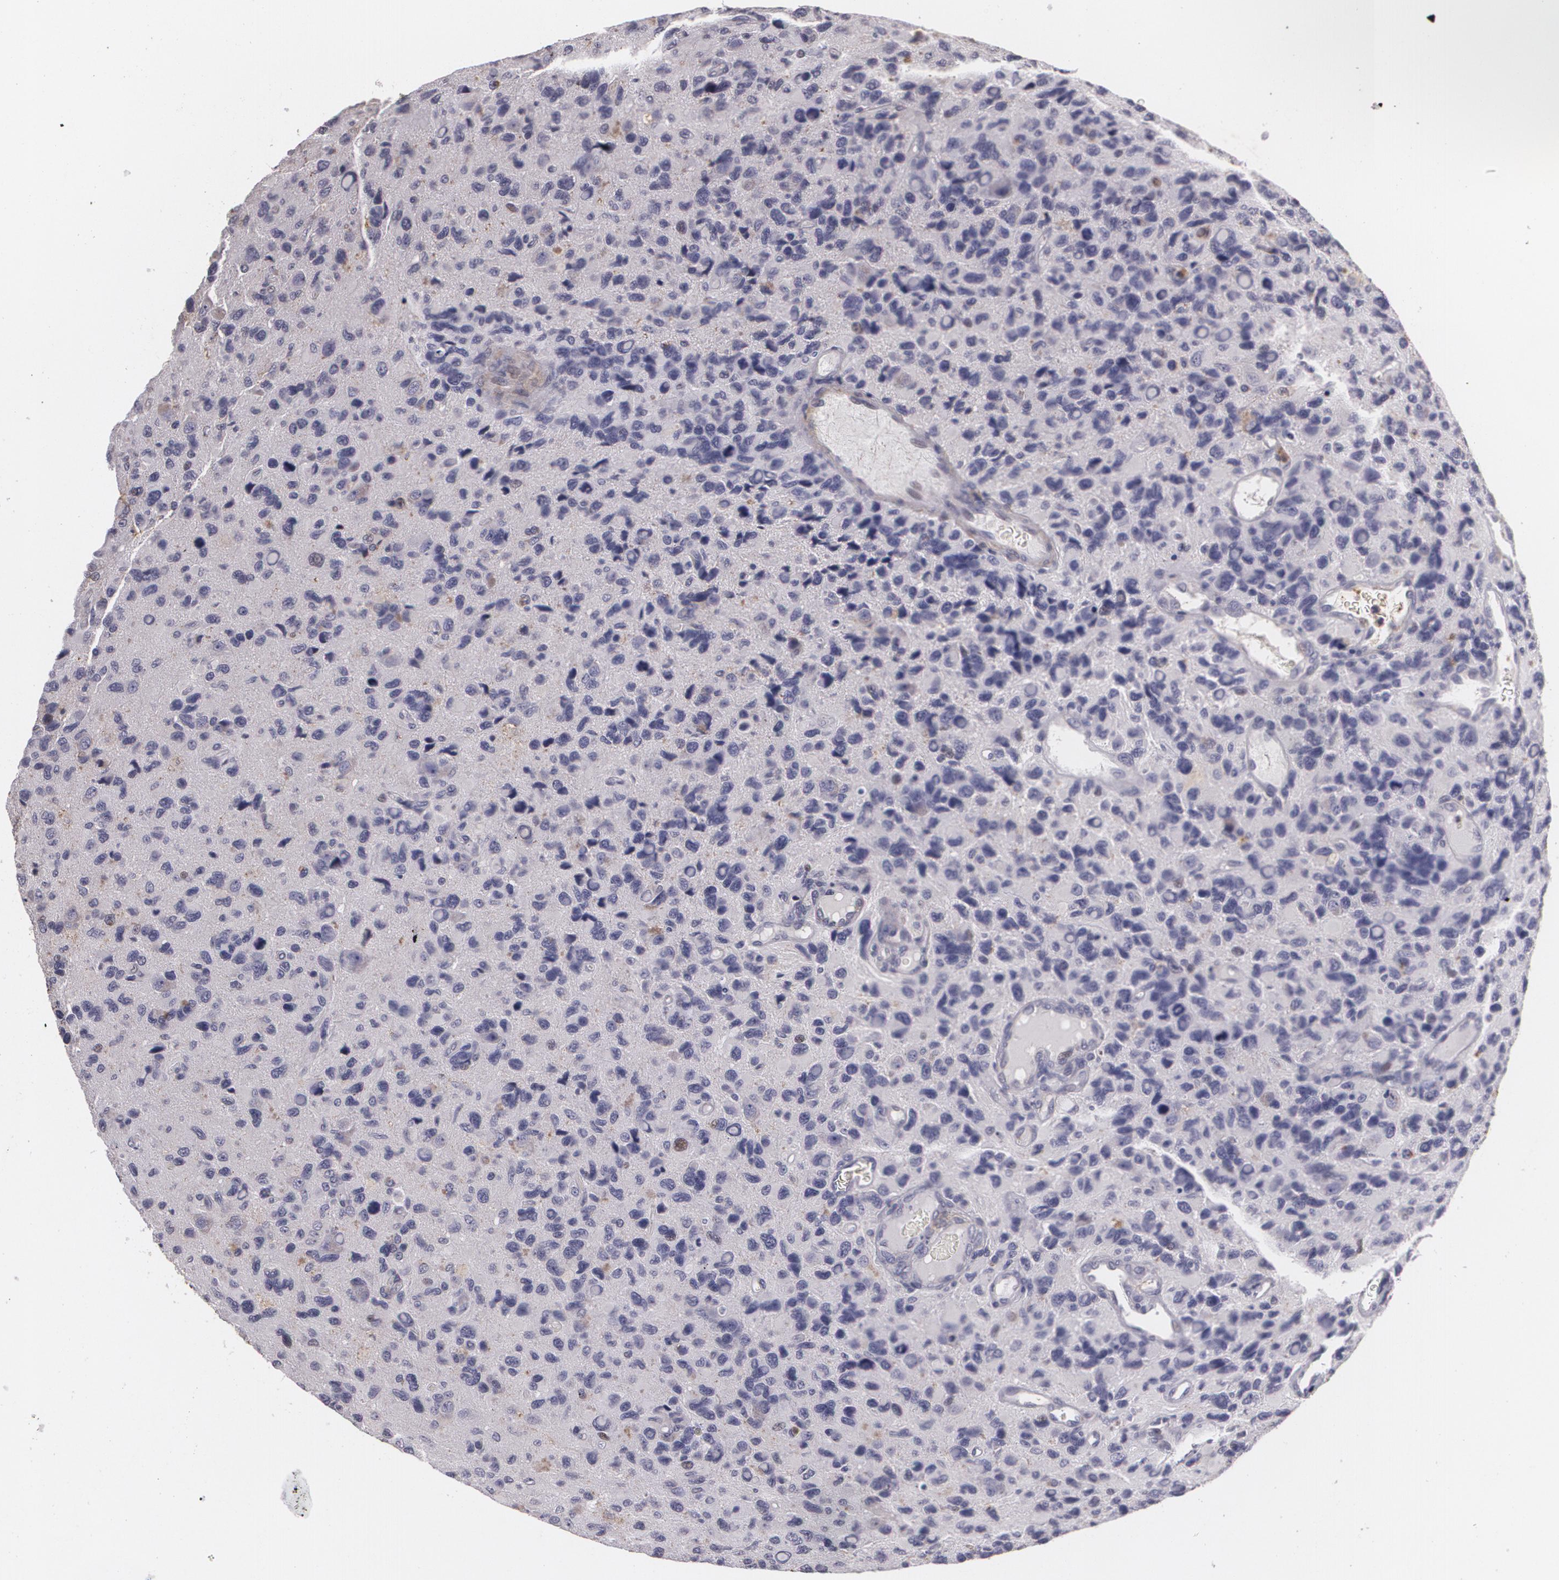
{"staining": {"intensity": "negative", "quantity": "none", "location": "none"}, "tissue": "glioma", "cell_type": "Tumor cells", "image_type": "cancer", "snomed": [{"axis": "morphology", "description": "Glioma, malignant, High grade"}, {"axis": "topography", "description": "Brain"}], "caption": "High magnification brightfield microscopy of malignant glioma (high-grade) stained with DAB (brown) and counterstained with hematoxylin (blue): tumor cells show no significant expression.", "gene": "KCNA4", "patient": {"sex": "male", "age": 77}}